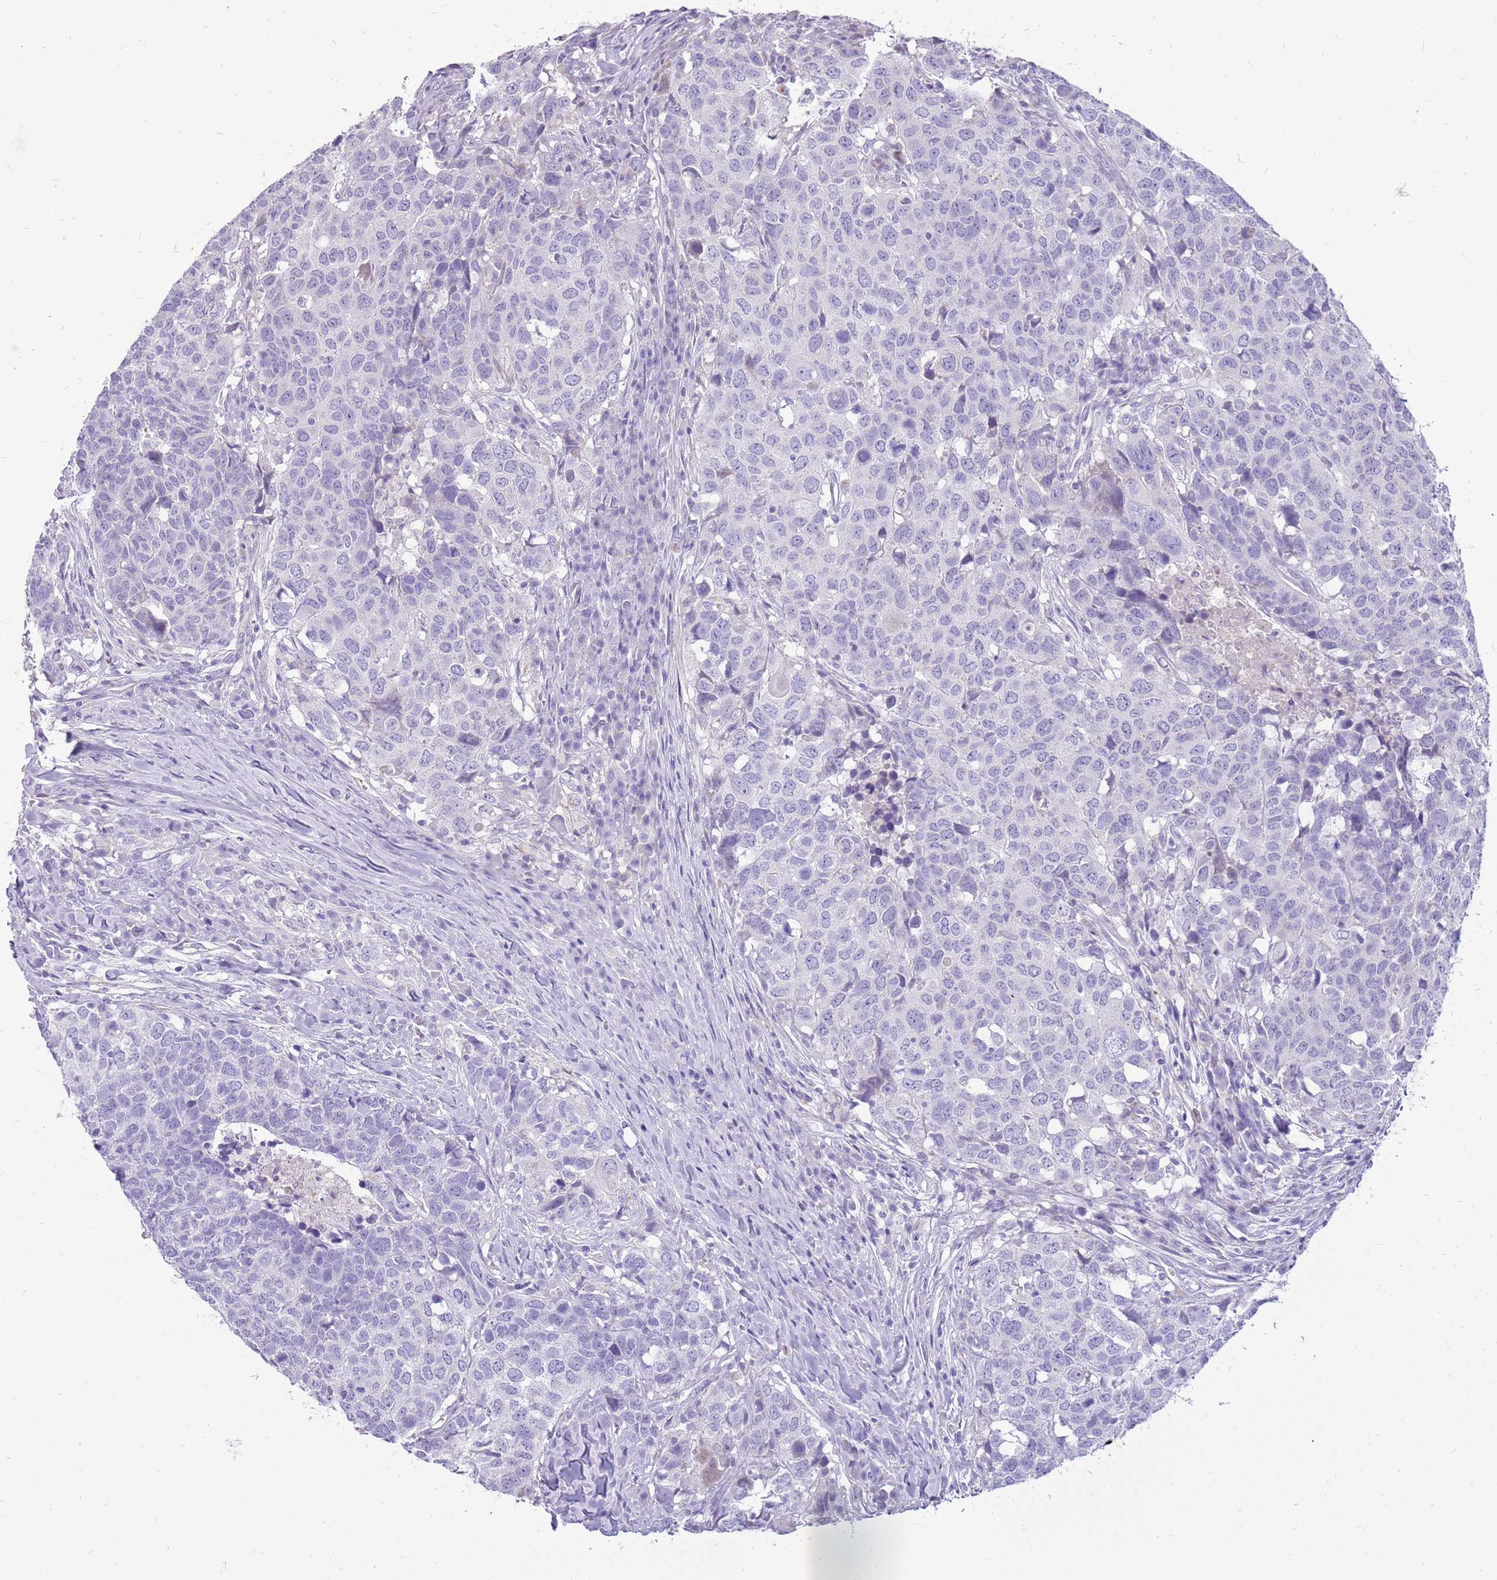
{"staining": {"intensity": "negative", "quantity": "none", "location": "none"}, "tissue": "head and neck cancer", "cell_type": "Tumor cells", "image_type": "cancer", "snomed": [{"axis": "morphology", "description": "Normal tissue, NOS"}, {"axis": "morphology", "description": "Squamous cell carcinoma, NOS"}, {"axis": "topography", "description": "Skeletal muscle"}, {"axis": "topography", "description": "Vascular tissue"}, {"axis": "topography", "description": "Peripheral nerve tissue"}, {"axis": "topography", "description": "Head-Neck"}], "caption": "Tumor cells are negative for protein expression in human squamous cell carcinoma (head and neck).", "gene": "PCNX1", "patient": {"sex": "male", "age": 66}}